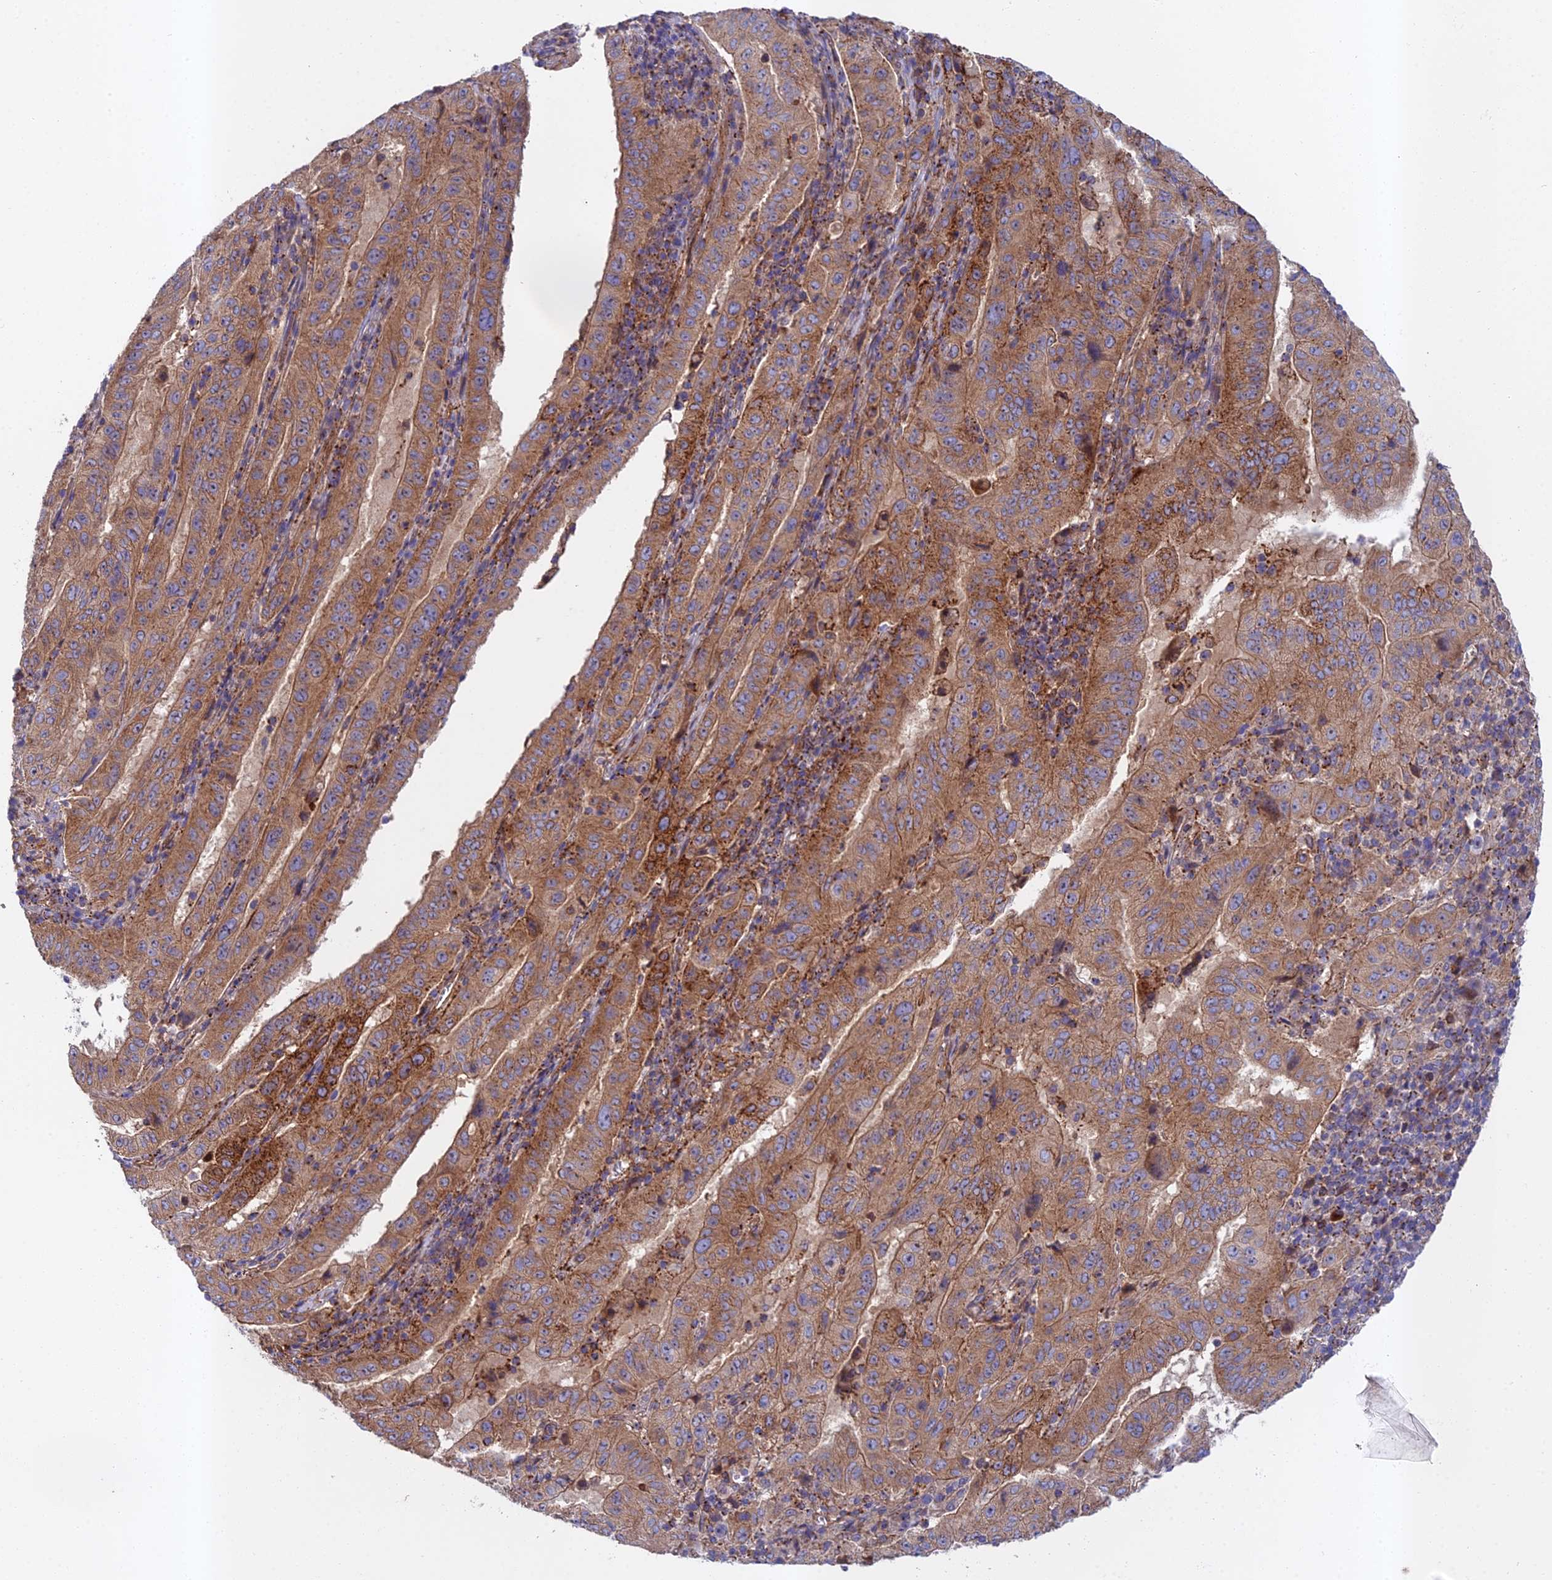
{"staining": {"intensity": "strong", "quantity": ">75%", "location": "cytoplasmic/membranous"}, "tissue": "pancreatic cancer", "cell_type": "Tumor cells", "image_type": "cancer", "snomed": [{"axis": "morphology", "description": "Adenocarcinoma, NOS"}, {"axis": "topography", "description": "Pancreas"}], "caption": "A high-resolution micrograph shows IHC staining of pancreatic cancer, which exhibits strong cytoplasmic/membranous expression in about >75% of tumor cells.", "gene": "RALGAPA2", "patient": {"sex": "male", "age": 63}}